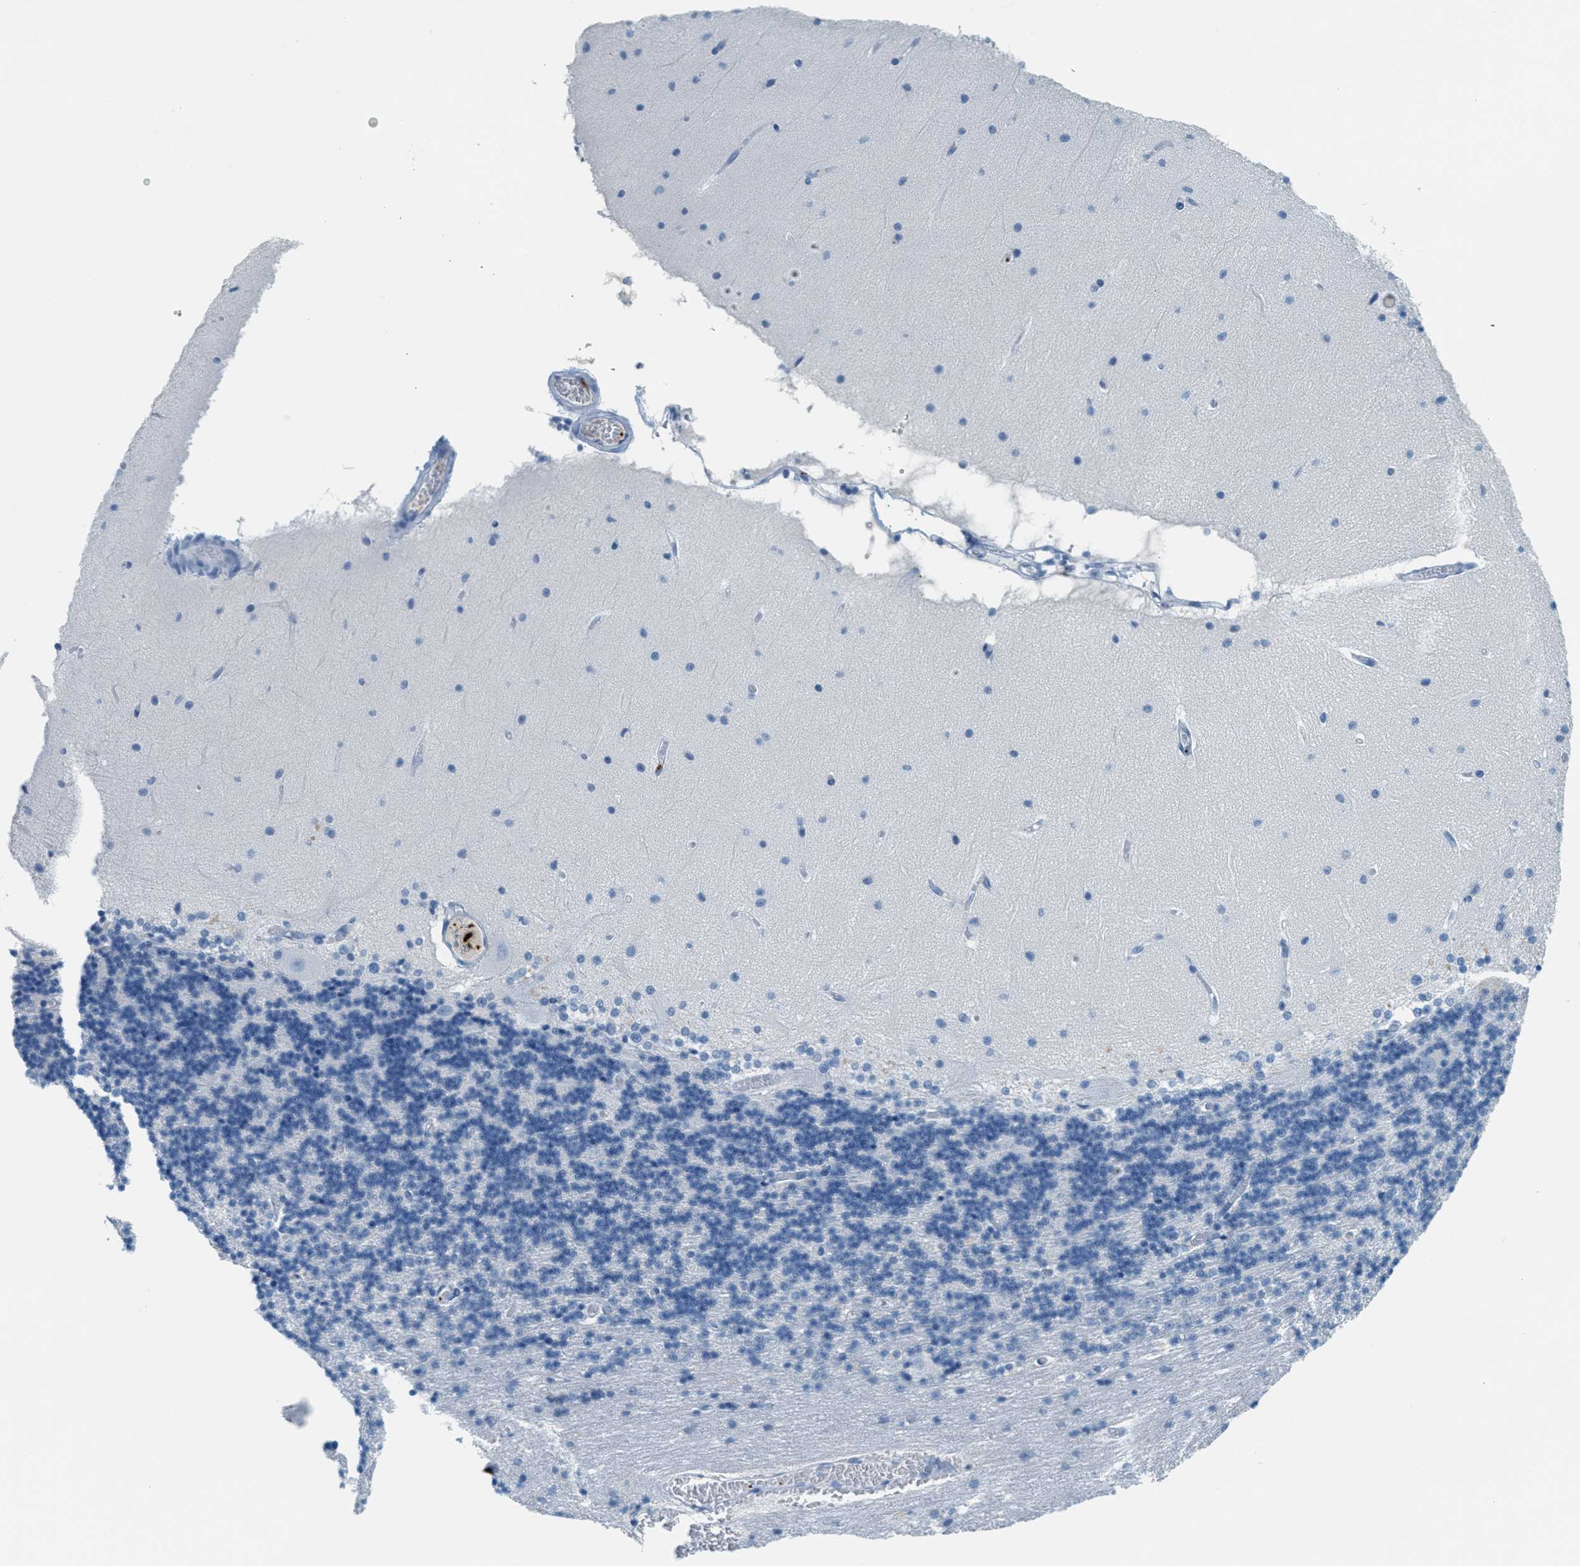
{"staining": {"intensity": "negative", "quantity": "none", "location": "none"}, "tissue": "cerebellum", "cell_type": "Cells in granular layer", "image_type": "normal", "snomed": [{"axis": "morphology", "description": "Normal tissue, NOS"}, {"axis": "topography", "description": "Cerebellum"}], "caption": "Immunohistochemistry image of benign cerebellum: cerebellum stained with DAB (3,3'-diaminobenzidine) reveals no significant protein staining in cells in granular layer.", "gene": "PPBP", "patient": {"sex": "female", "age": 54}}